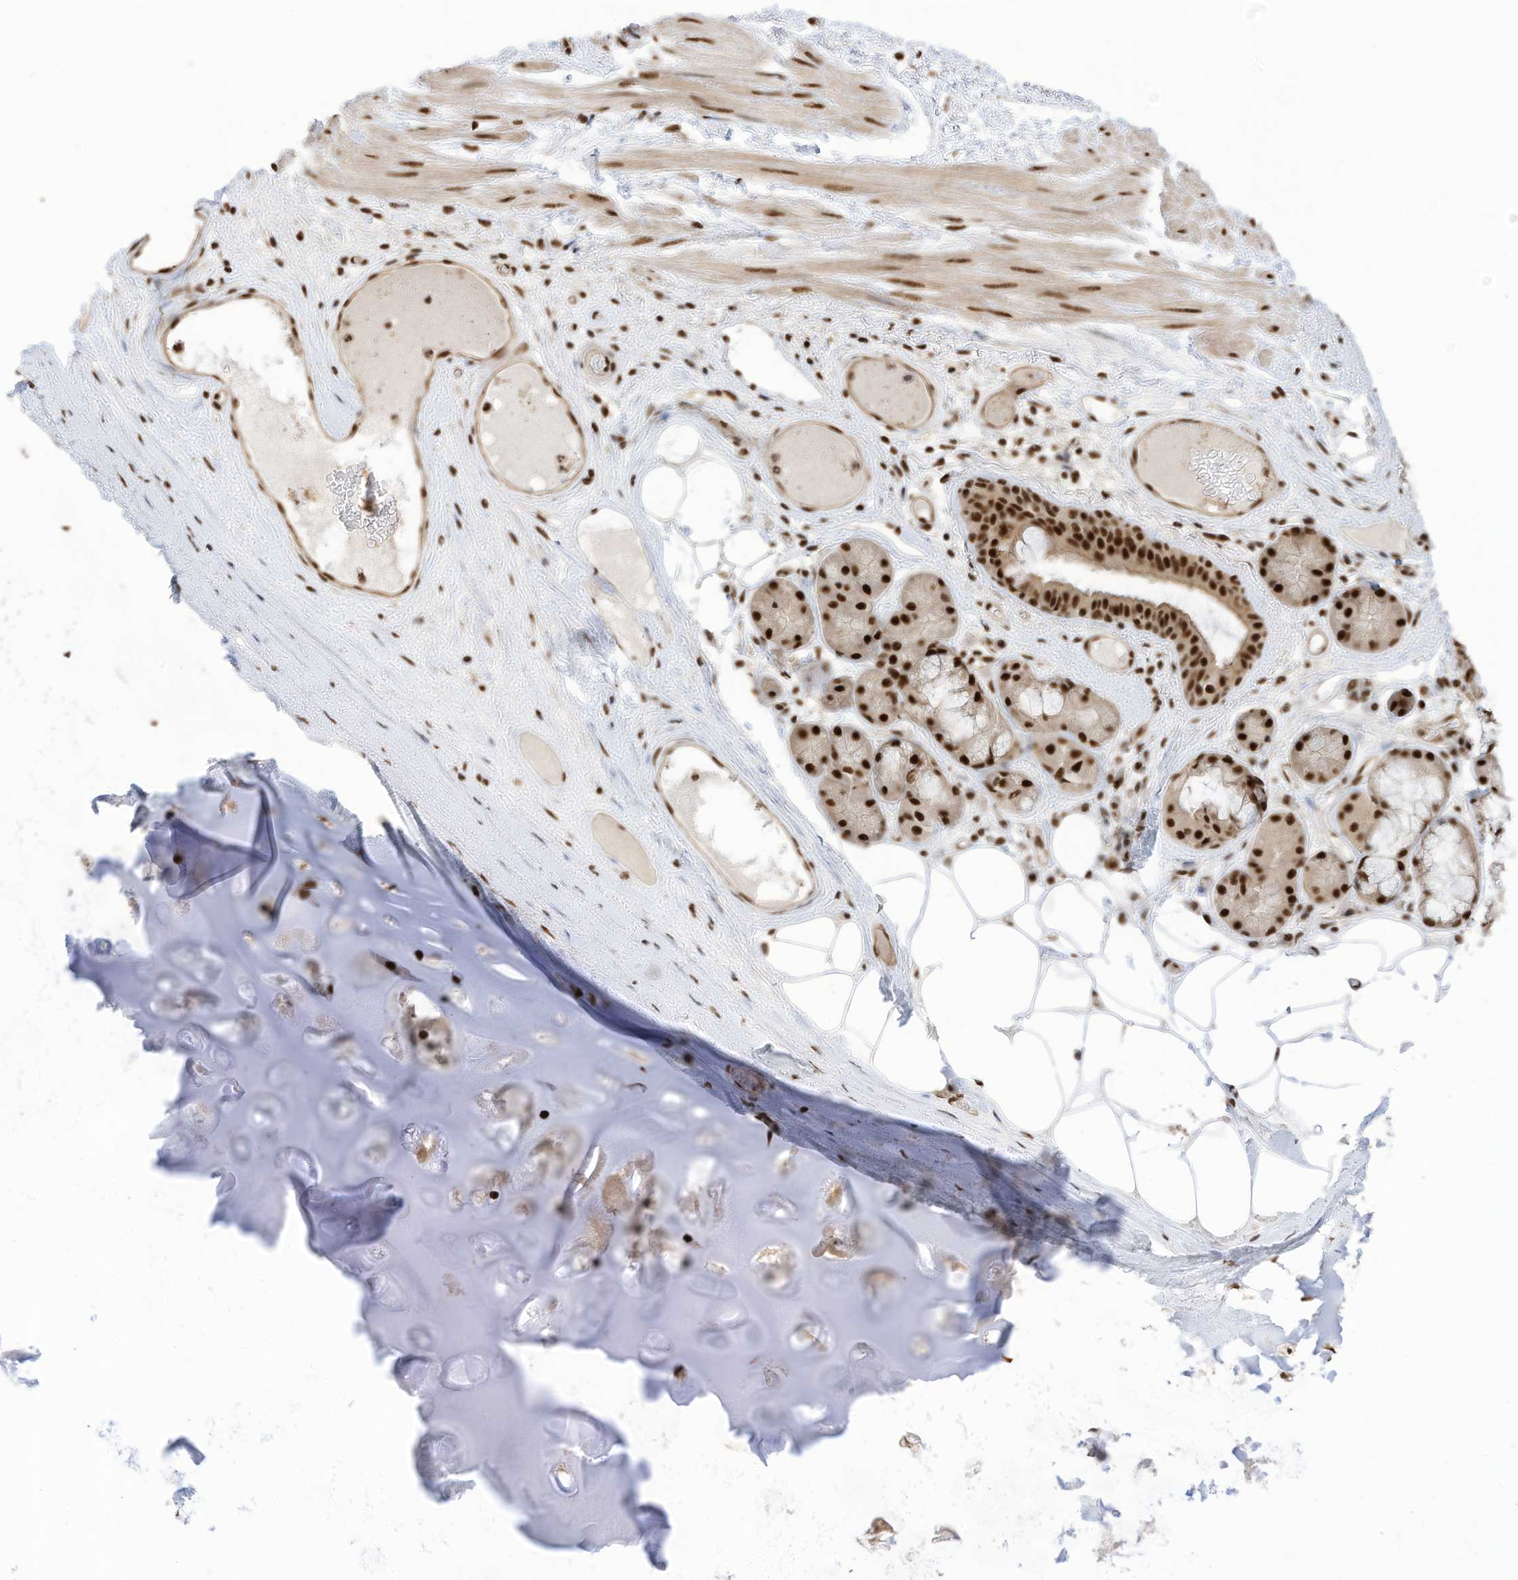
{"staining": {"intensity": "strong", "quantity": ">75%", "location": "nuclear"}, "tissue": "adipose tissue", "cell_type": "Adipocytes", "image_type": "normal", "snomed": [{"axis": "morphology", "description": "Normal tissue, NOS"}, {"axis": "morphology", "description": "Squamous cell carcinoma, NOS"}, {"axis": "topography", "description": "Lymph node"}, {"axis": "topography", "description": "Bronchus"}, {"axis": "topography", "description": "Lung"}], "caption": "This micrograph exhibits immunohistochemistry staining of benign adipose tissue, with high strong nuclear staining in about >75% of adipocytes.", "gene": "SF3A3", "patient": {"sex": "male", "age": 66}}